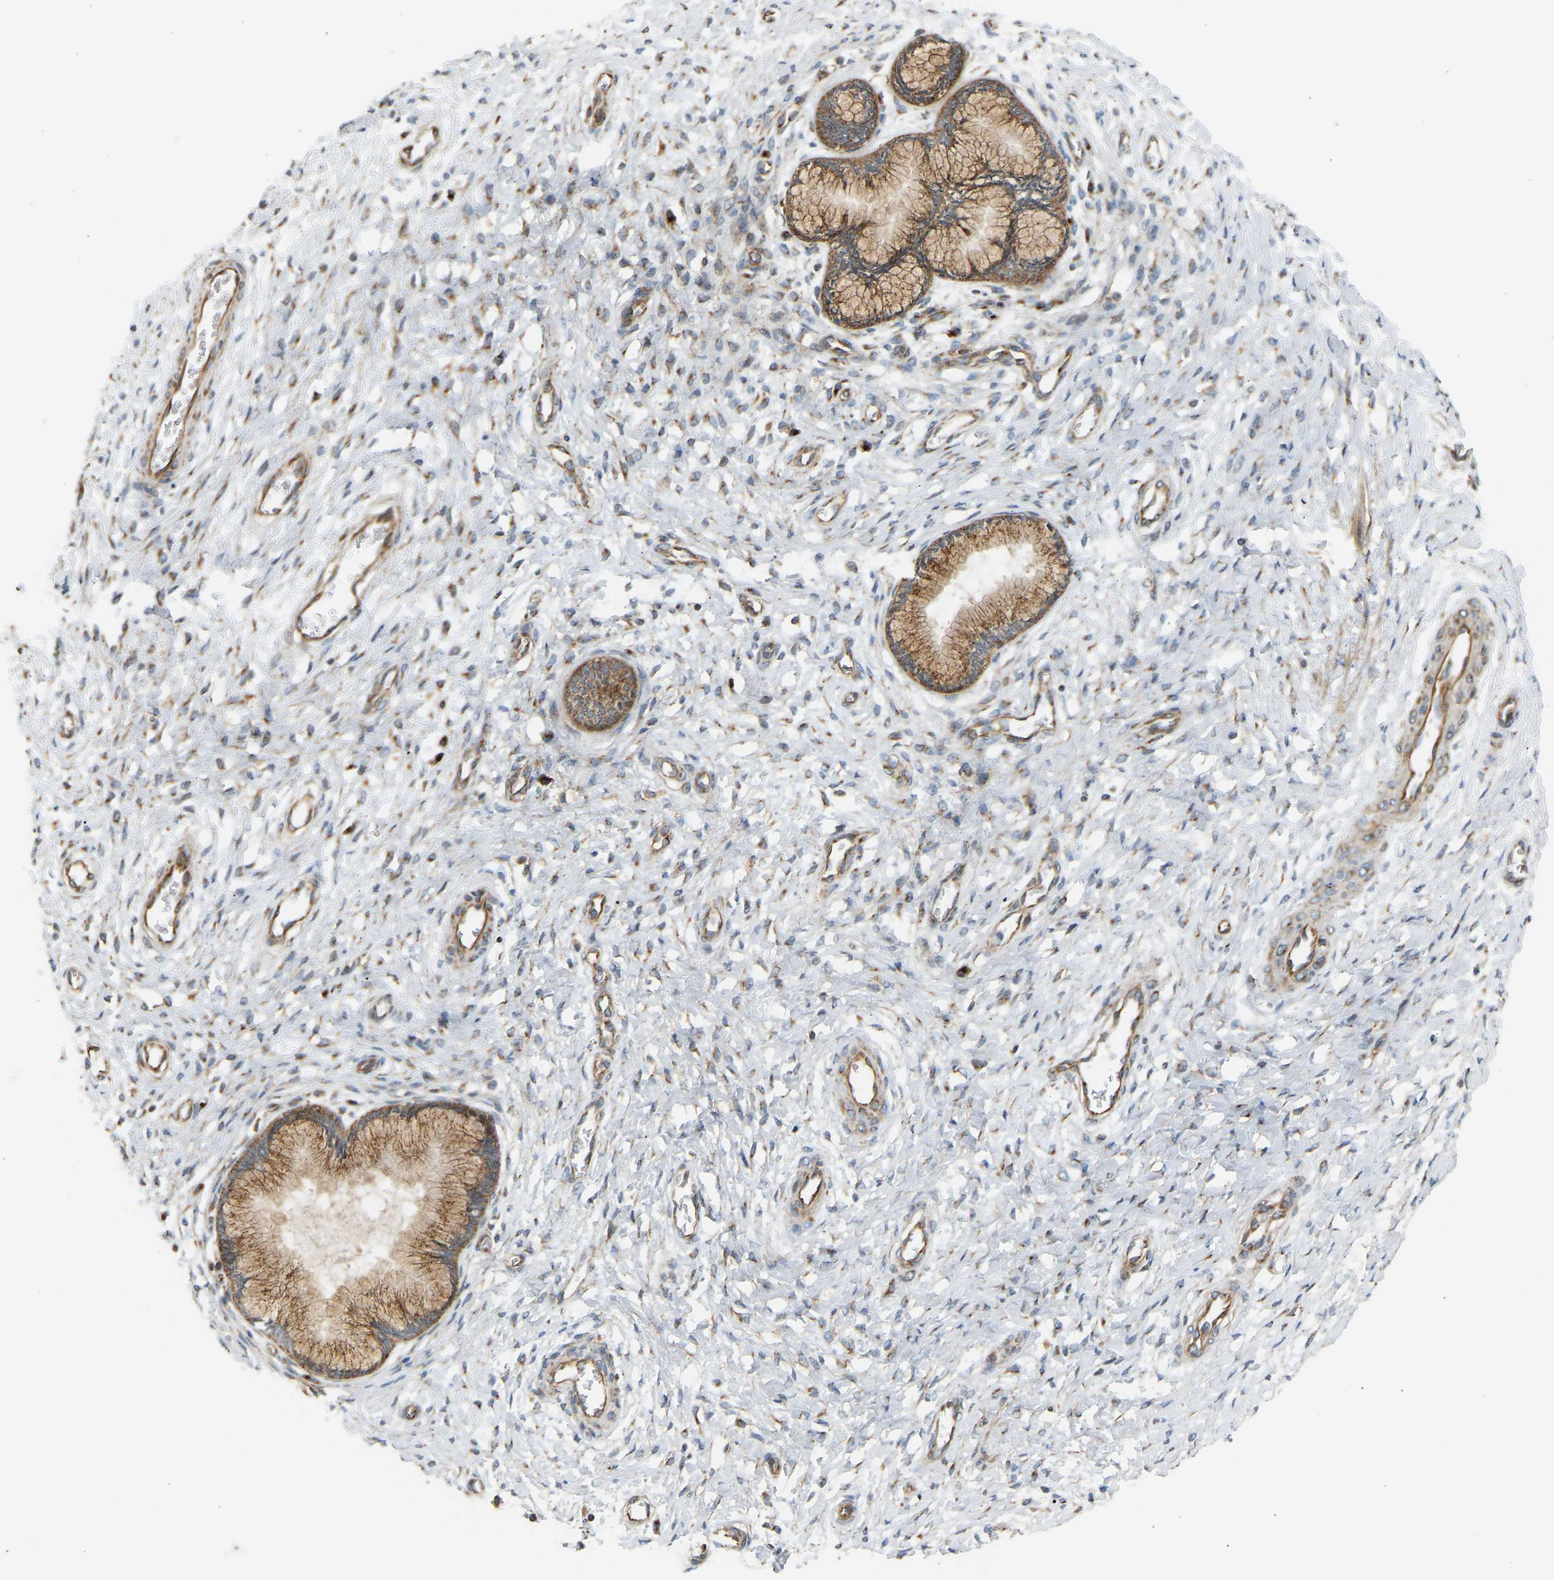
{"staining": {"intensity": "moderate", "quantity": ">75%", "location": "cytoplasmic/membranous"}, "tissue": "cervix", "cell_type": "Glandular cells", "image_type": "normal", "snomed": [{"axis": "morphology", "description": "Normal tissue, NOS"}, {"axis": "topography", "description": "Cervix"}], "caption": "Immunohistochemistry photomicrograph of benign human cervix stained for a protein (brown), which exhibits medium levels of moderate cytoplasmic/membranous expression in about >75% of glandular cells.", "gene": "YIPF2", "patient": {"sex": "female", "age": 55}}